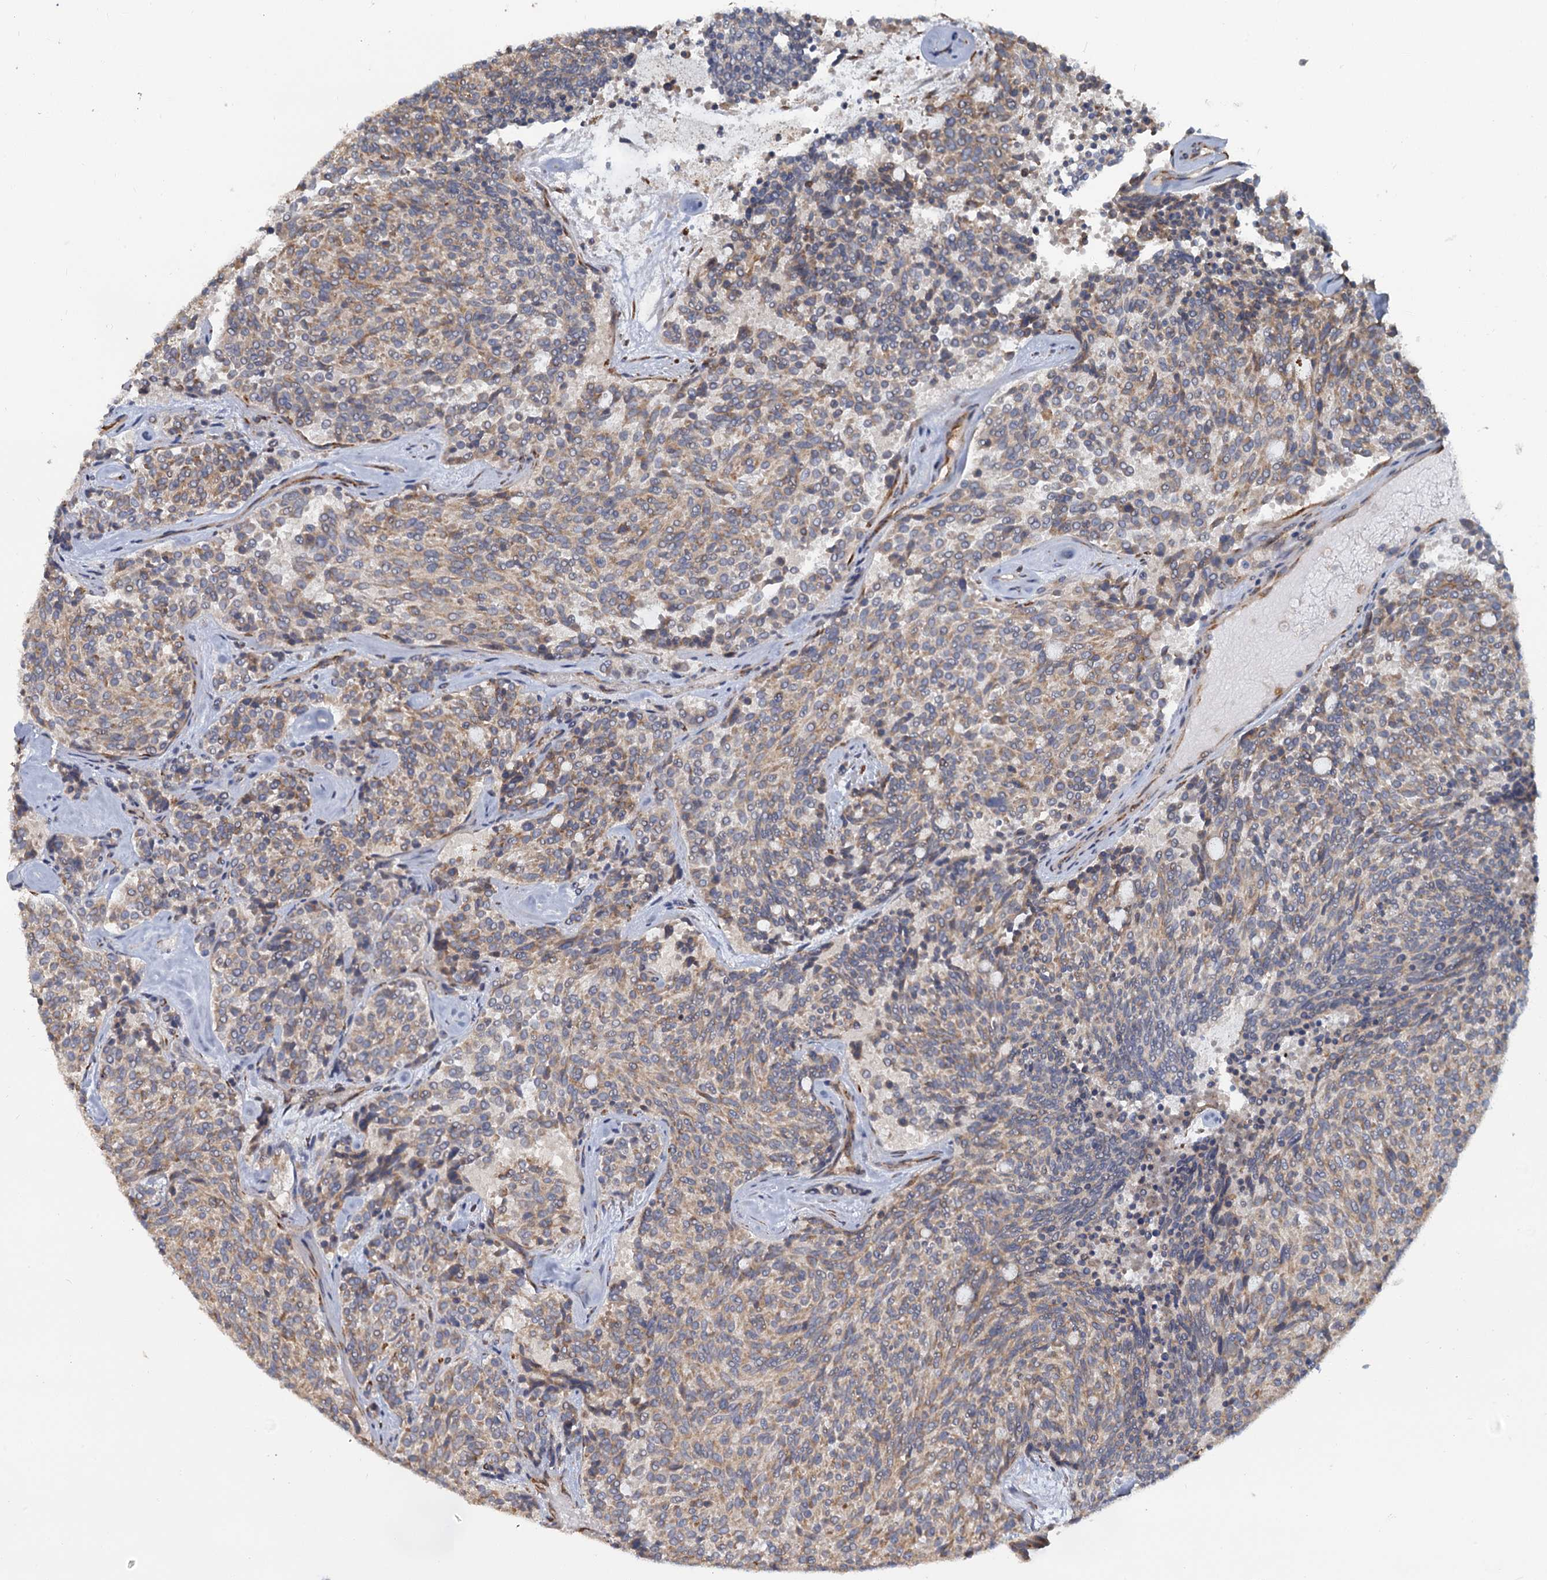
{"staining": {"intensity": "weak", "quantity": ">75%", "location": "cytoplasmic/membranous"}, "tissue": "carcinoid", "cell_type": "Tumor cells", "image_type": "cancer", "snomed": [{"axis": "morphology", "description": "Carcinoid, malignant, NOS"}, {"axis": "topography", "description": "Pancreas"}], "caption": "This photomicrograph reveals immunohistochemistry staining of human carcinoid, with low weak cytoplasmic/membranous positivity in about >75% of tumor cells.", "gene": "LRRC51", "patient": {"sex": "female", "age": 54}}